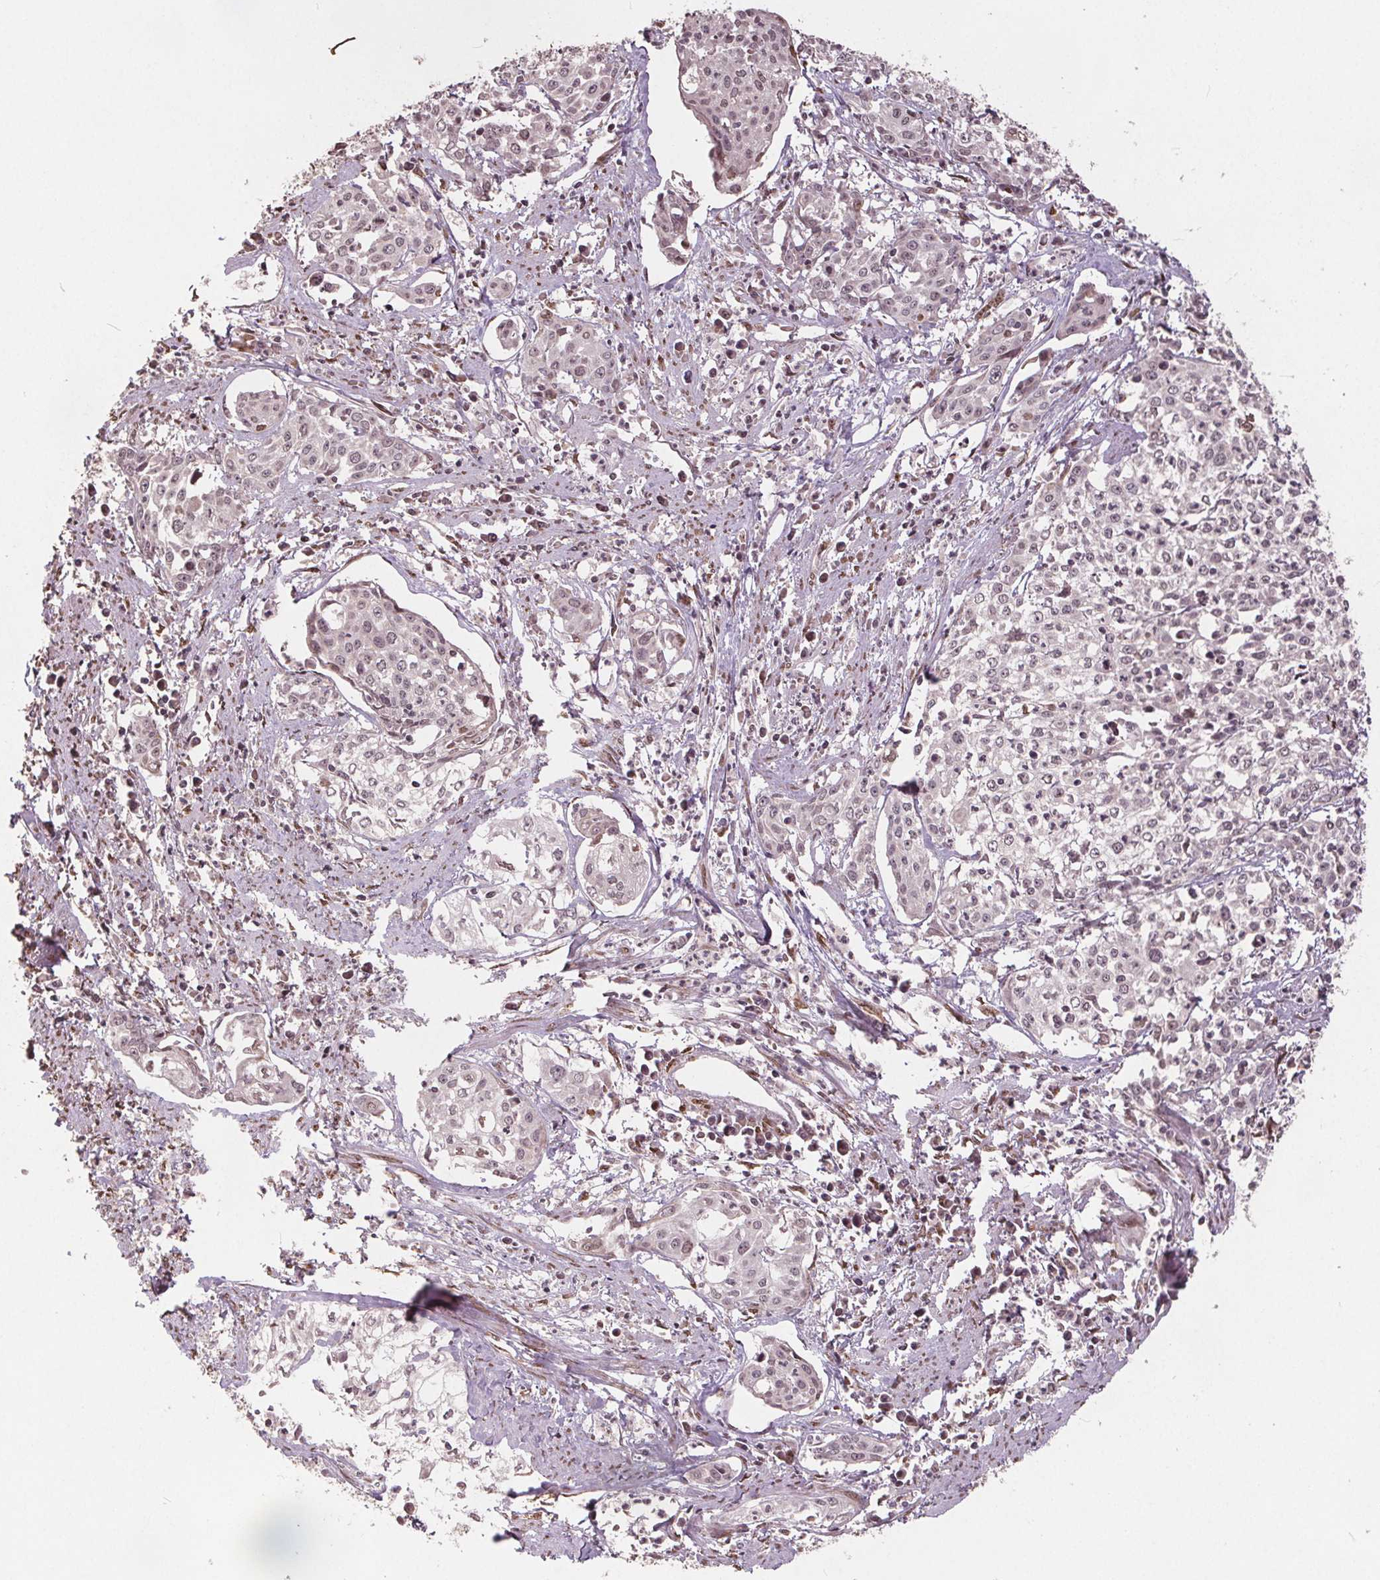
{"staining": {"intensity": "weak", "quantity": "<25%", "location": "nuclear"}, "tissue": "cervical cancer", "cell_type": "Tumor cells", "image_type": "cancer", "snomed": [{"axis": "morphology", "description": "Squamous cell carcinoma, NOS"}, {"axis": "topography", "description": "Cervix"}], "caption": "Immunohistochemistry (IHC) of human cervical cancer (squamous cell carcinoma) exhibits no positivity in tumor cells. (DAB (3,3'-diaminobenzidine) IHC, high magnification).", "gene": "HIF1AN", "patient": {"sex": "female", "age": 39}}